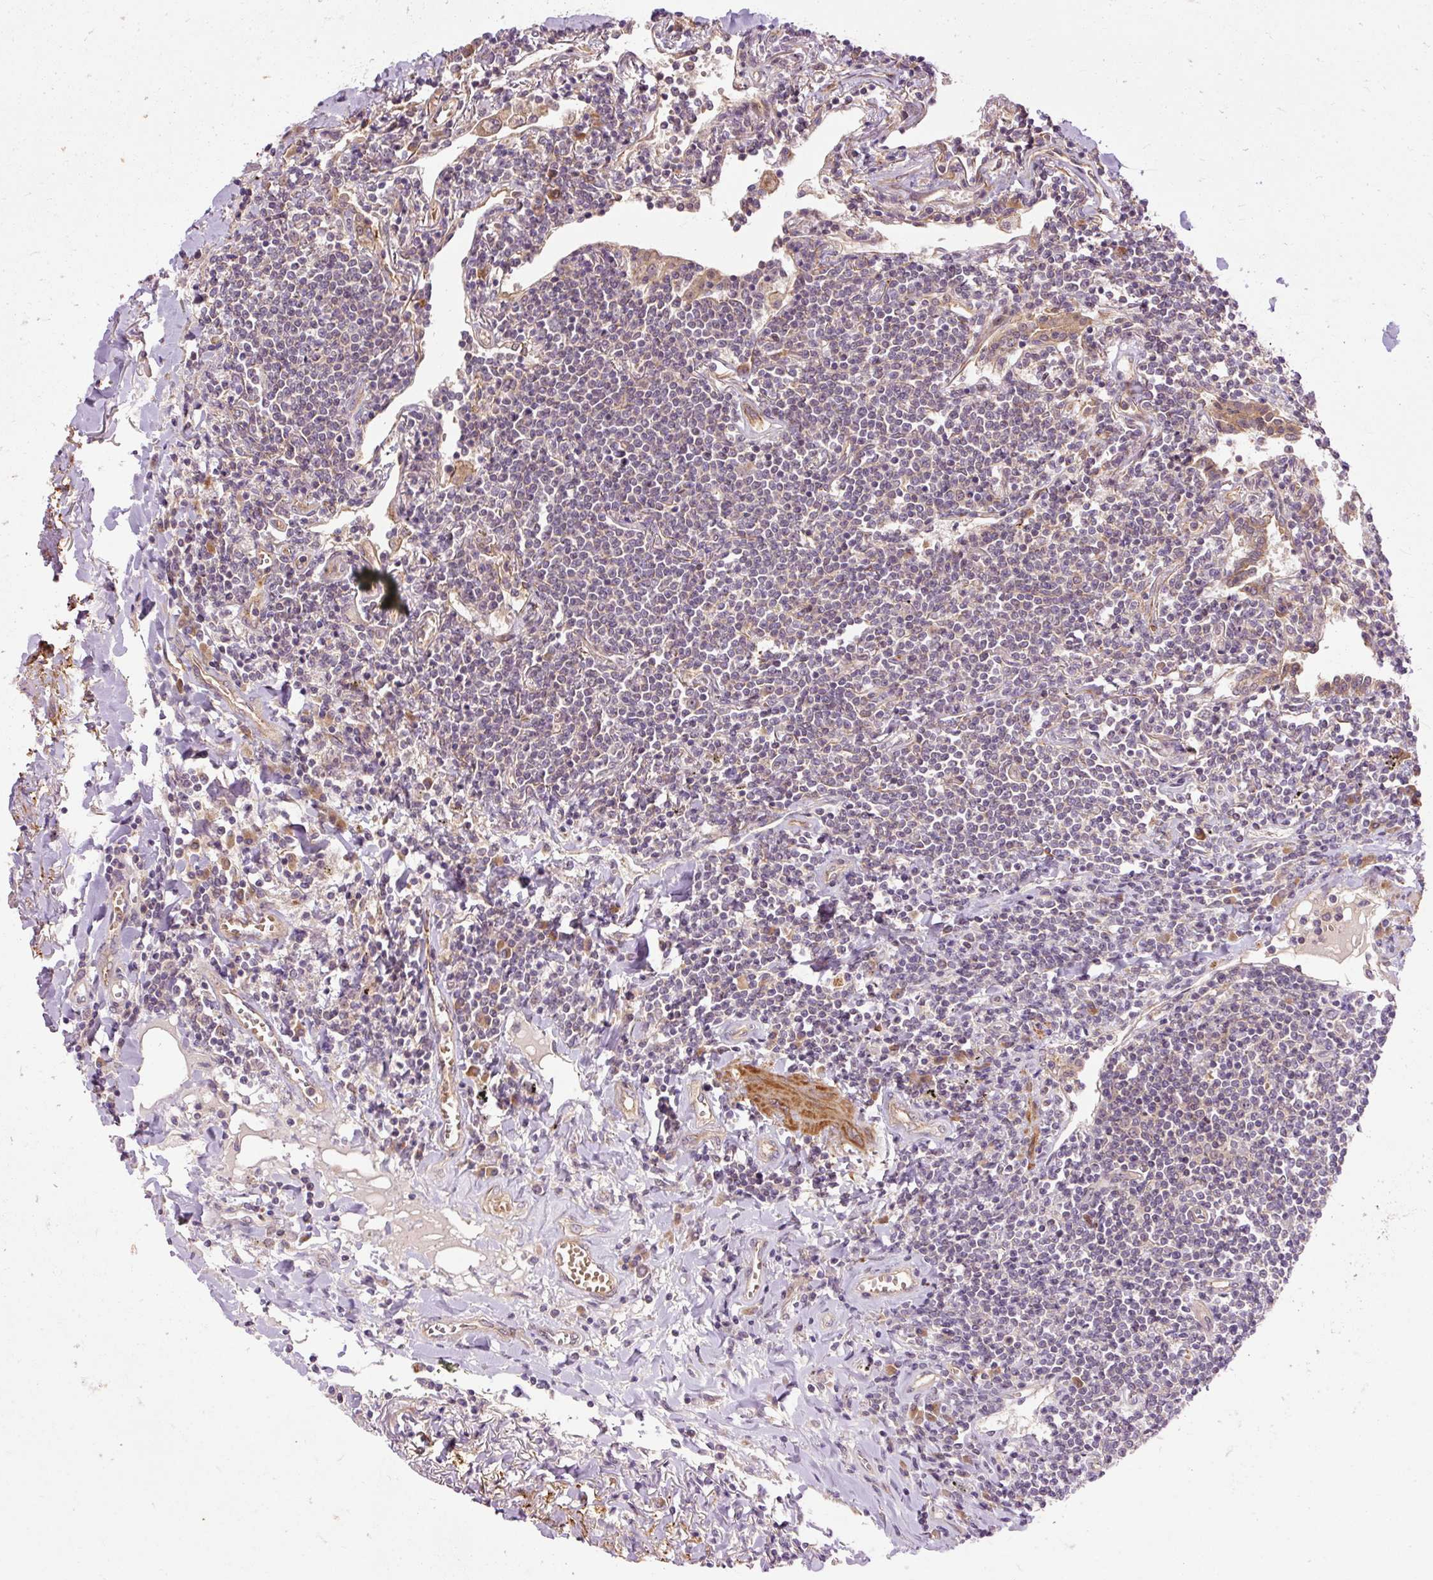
{"staining": {"intensity": "negative", "quantity": "none", "location": "none"}, "tissue": "lymphoma", "cell_type": "Tumor cells", "image_type": "cancer", "snomed": [{"axis": "morphology", "description": "Malignant lymphoma, non-Hodgkin's type, Low grade"}, {"axis": "topography", "description": "Lung"}], "caption": "This is a photomicrograph of IHC staining of lymphoma, which shows no expression in tumor cells.", "gene": "RIPOR3", "patient": {"sex": "female", "age": 71}}